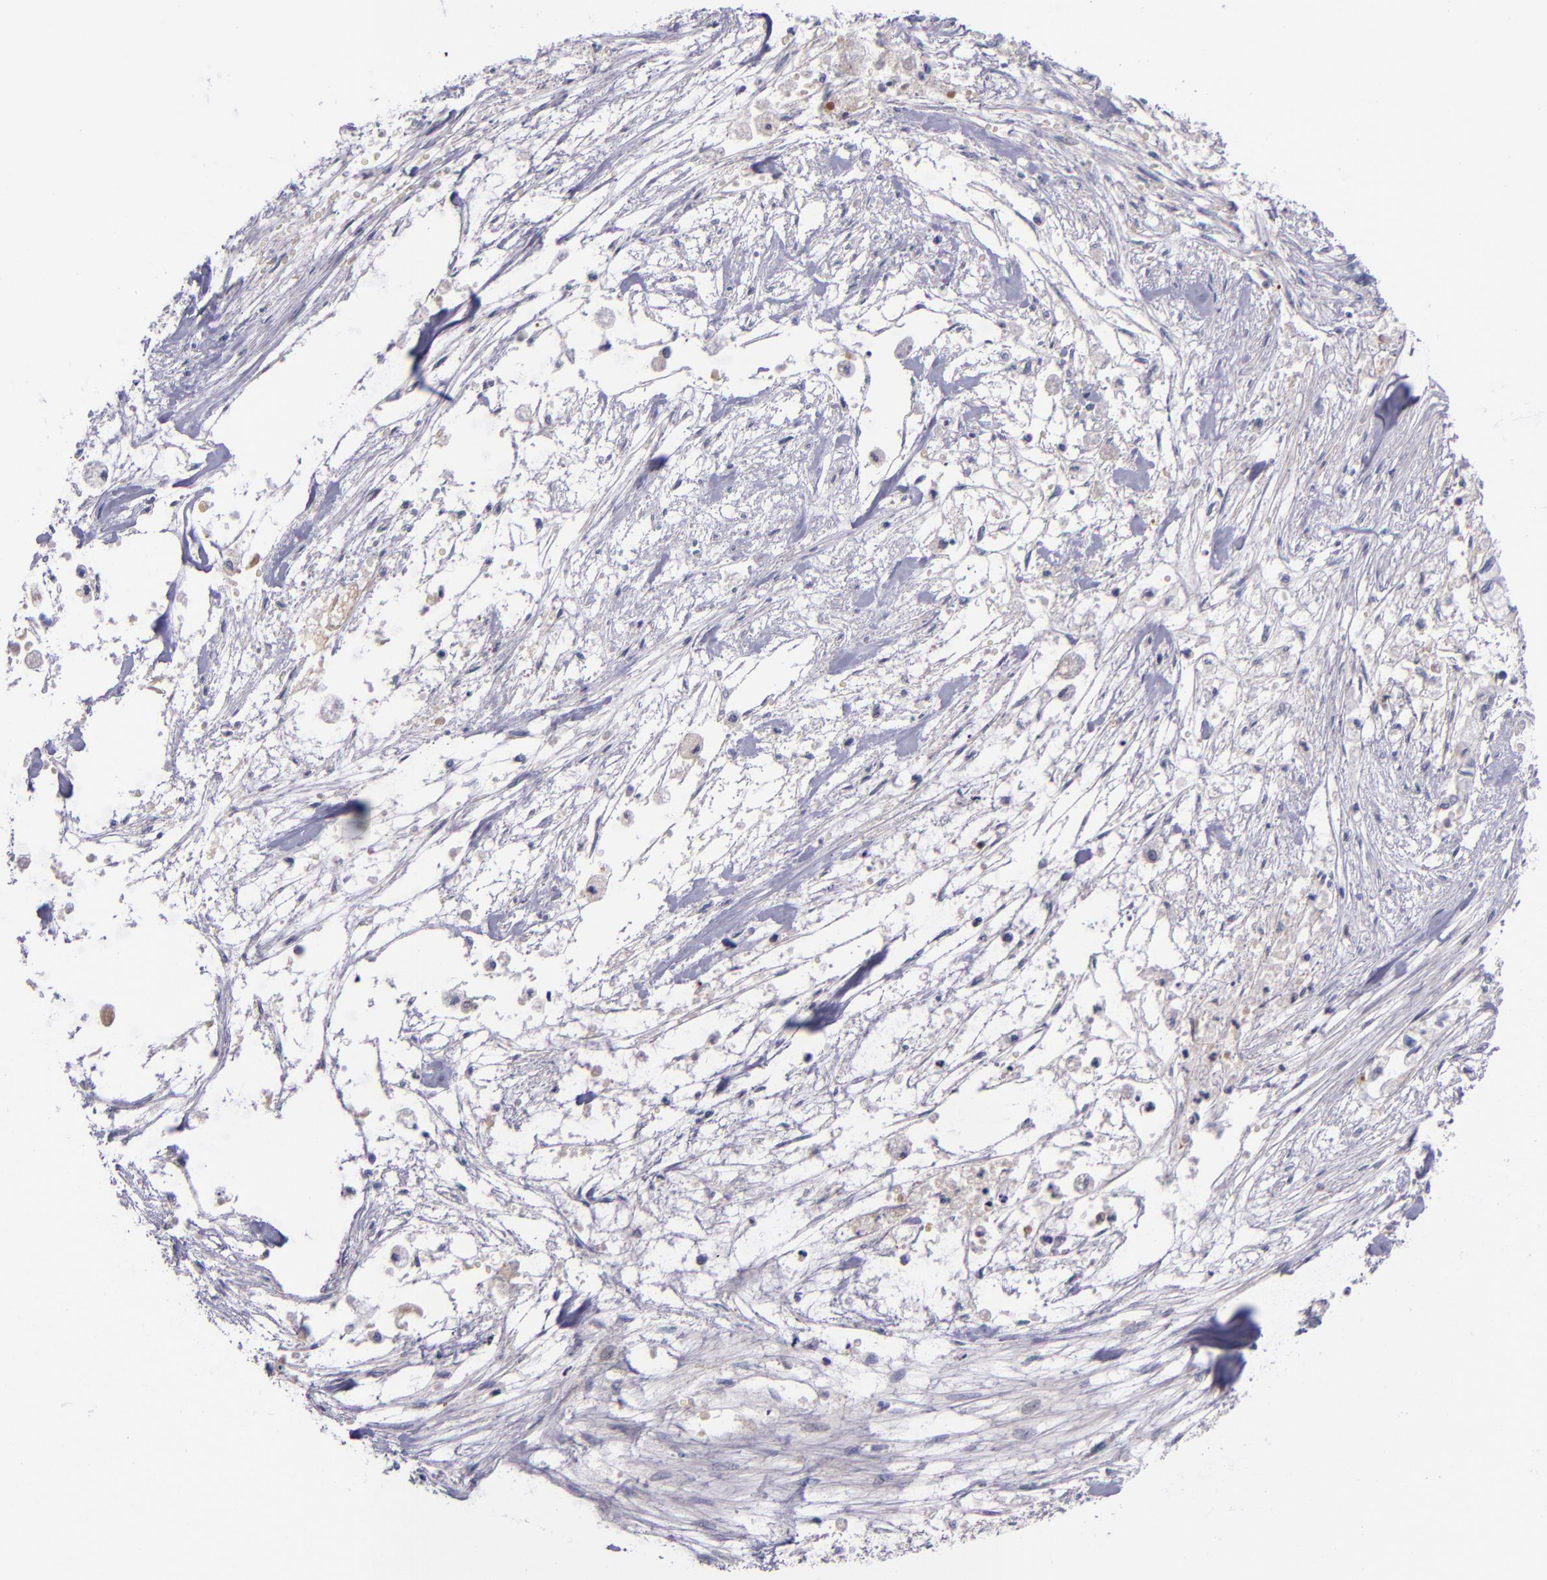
{"staining": {"intensity": "negative", "quantity": "none", "location": "none"}, "tissue": "pancreatic cancer", "cell_type": "Tumor cells", "image_type": "cancer", "snomed": [{"axis": "morphology", "description": "Adenocarcinoma, NOS"}, {"axis": "topography", "description": "Pancreas"}], "caption": "A micrograph of human adenocarcinoma (pancreatic) is negative for staining in tumor cells.", "gene": "RBP4", "patient": {"sex": "male", "age": 79}}